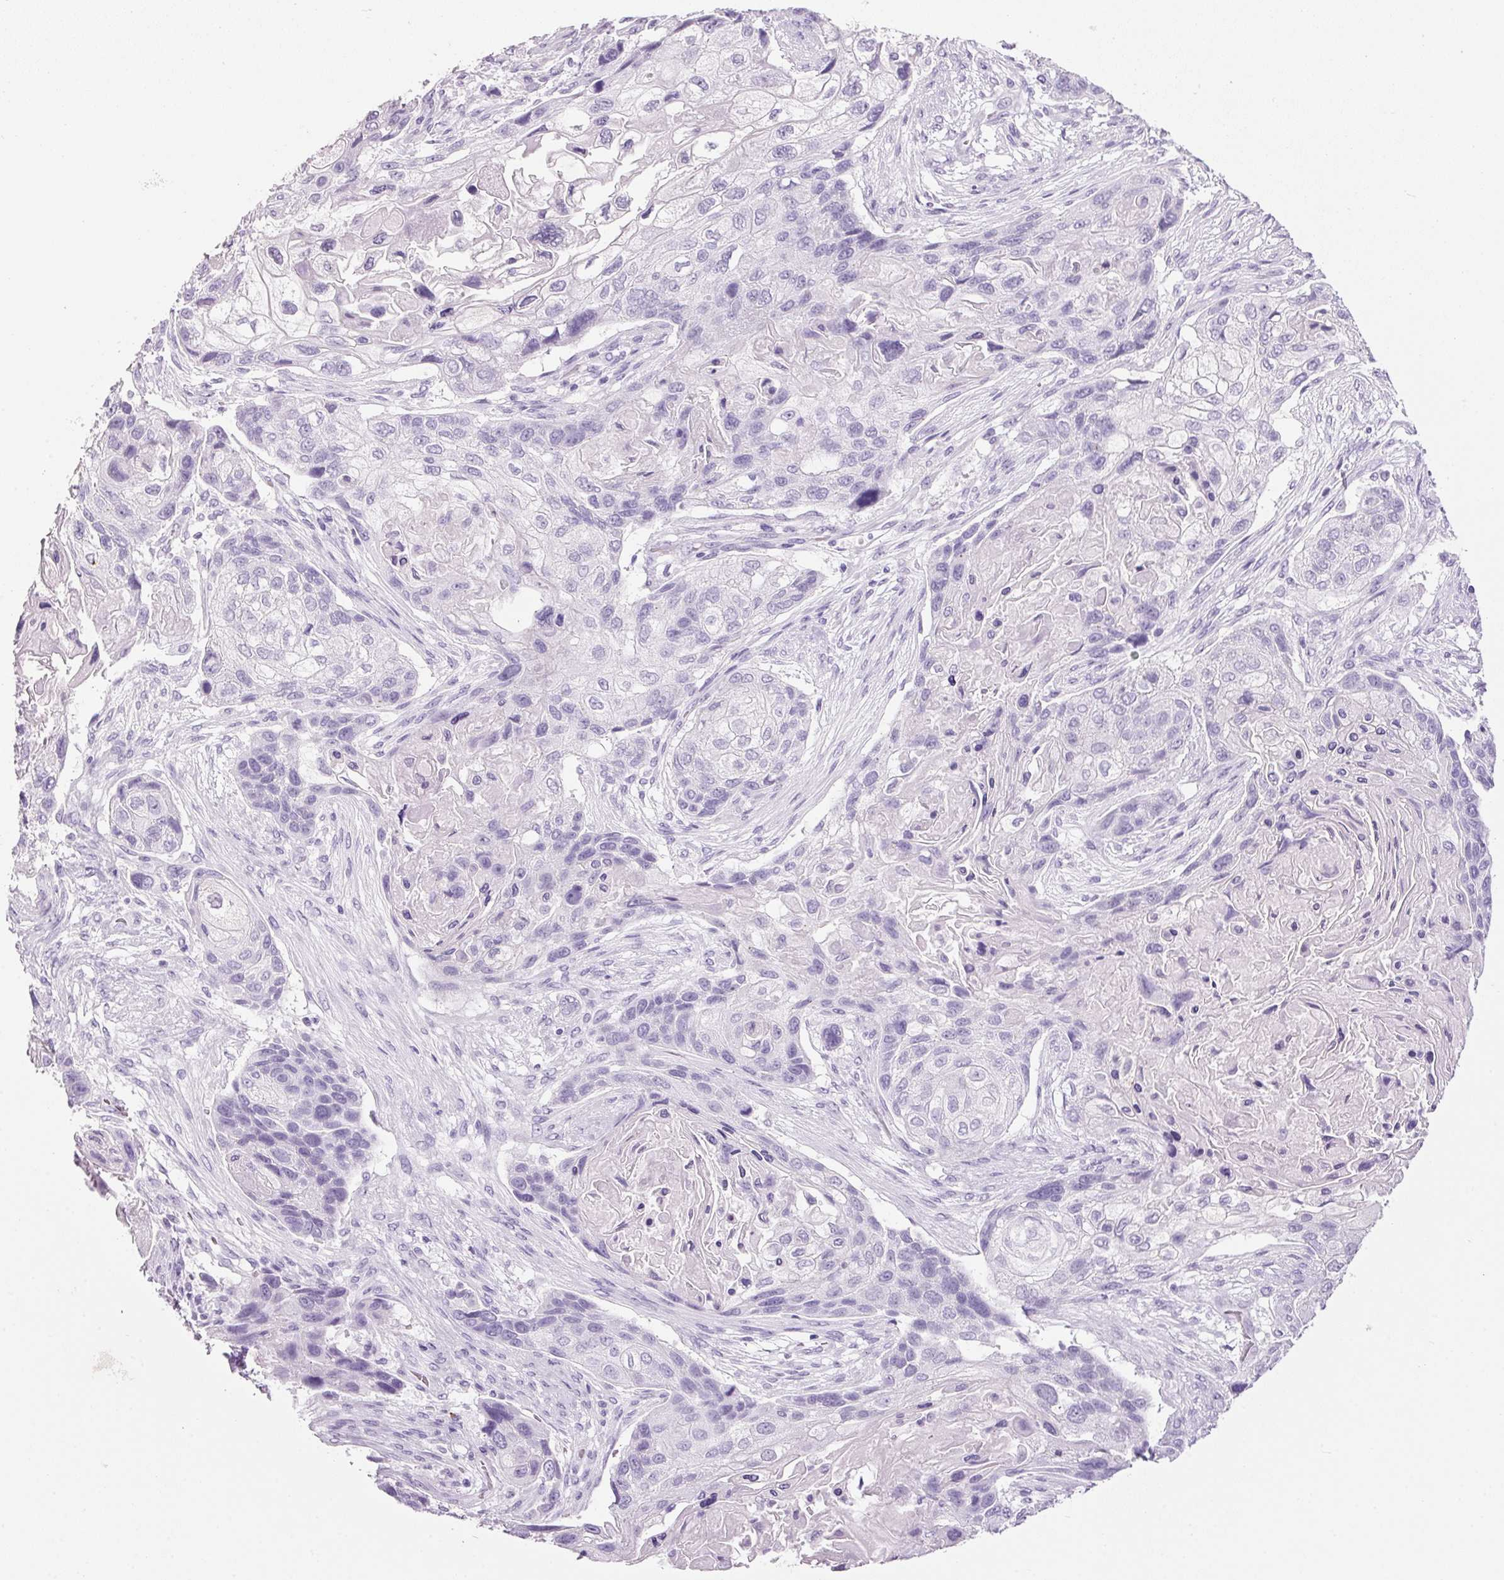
{"staining": {"intensity": "negative", "quantity": "none", "location": "none"}, "tissue": "lung cancer", "cell_type": "Tumor cells", "image_type": "cancer", "snomed": [{"axis": "morphology", "description": "Squamous cell carcinoma, NOS"}, {"axis": "topography", "description": "Lung"}], "caption": "Immunohistochemical staining of lung squamous cell carcinoma shows no significant positivity in tumor cells.", "gene": "PPP1R1A", "patient": {"sex": "male", "age": 69}}